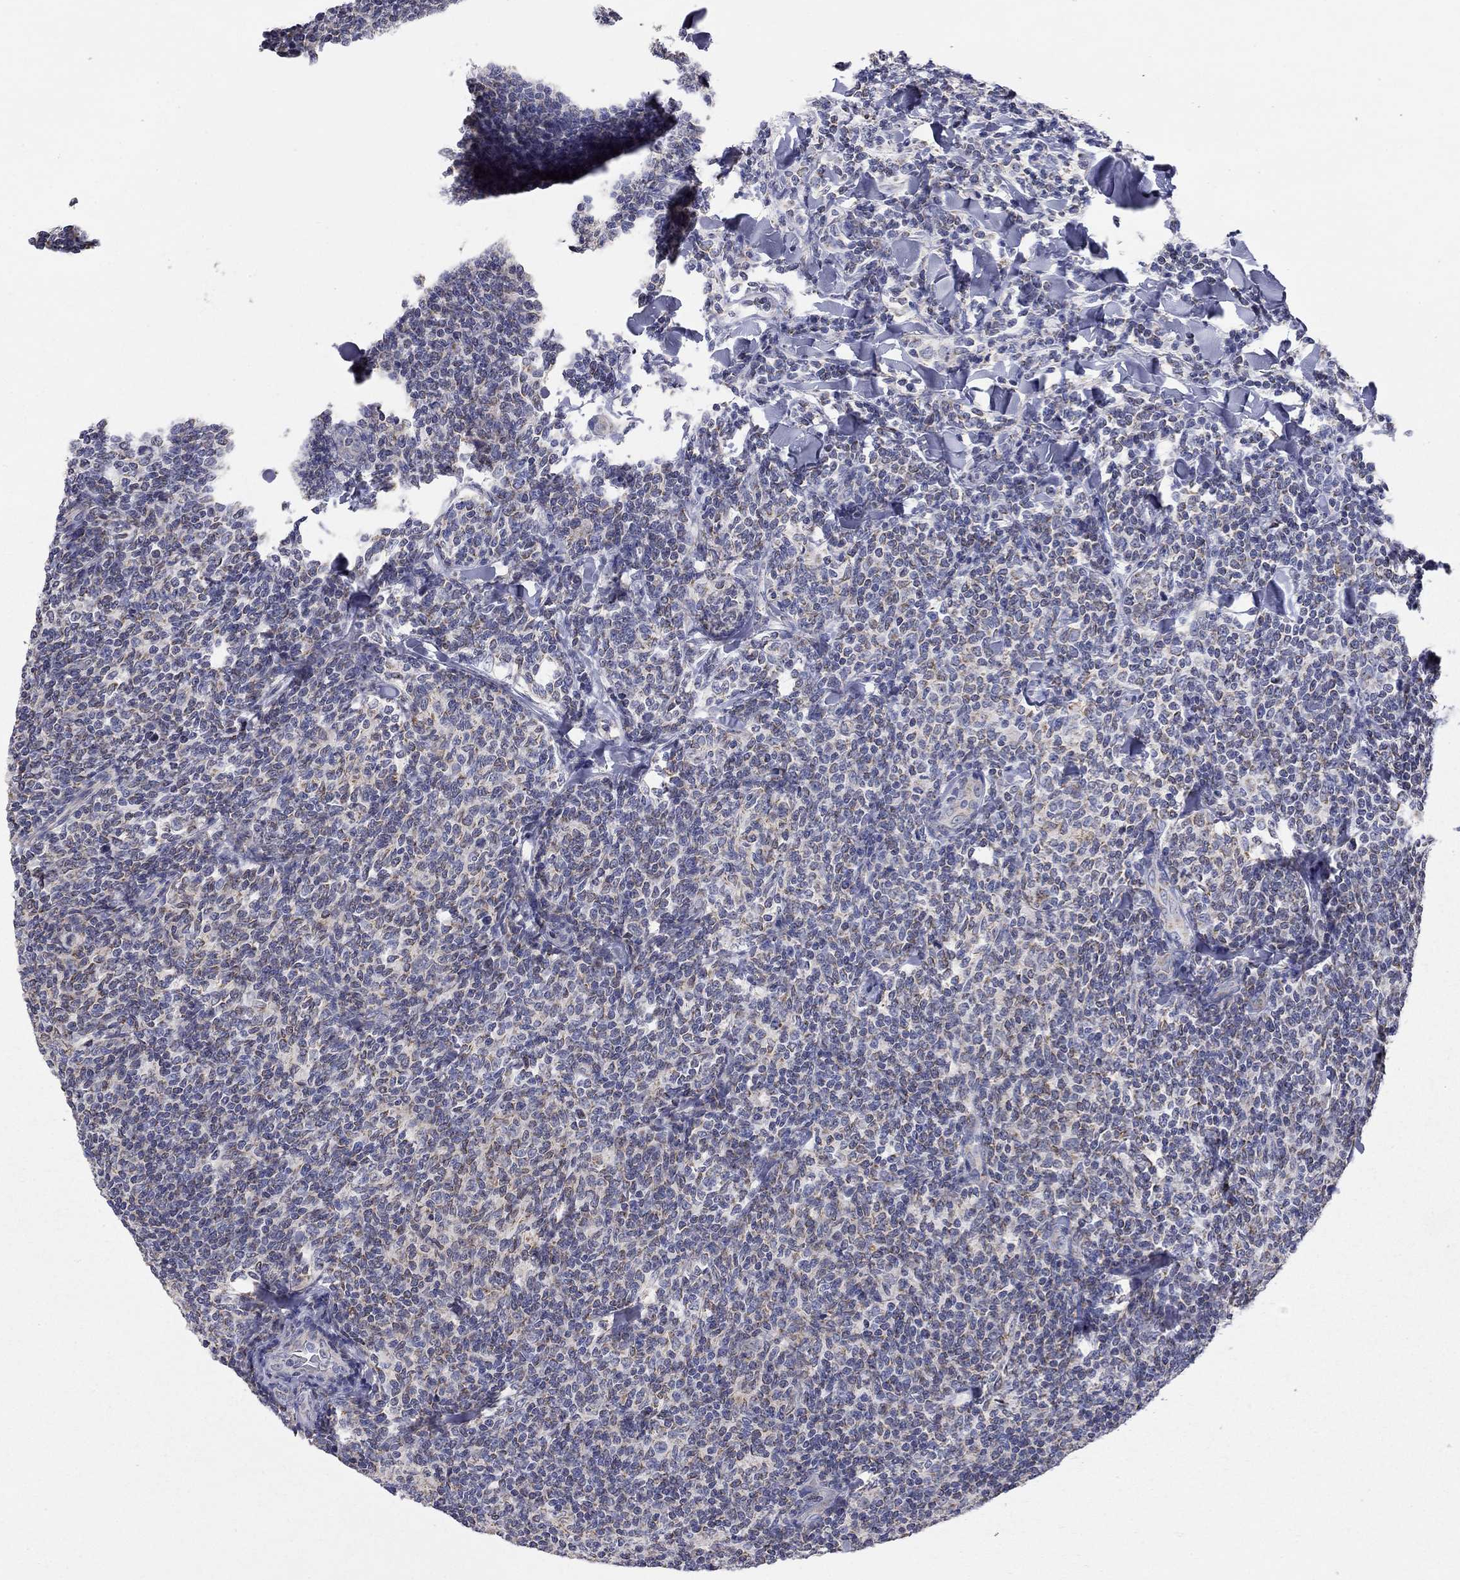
{"staining": {"intensity": "moderate", "quantity": "<25%", "location": "cytoplasmic/membranous"}, "tissue": "lymphoma", "cell_type": "Tumor cells", "image_type": "cancer", "snomed": [{"axis": "morphology", "description": "Malignant lymphoma, non-Hodgkin's type, Low grade"}, {"axis": "topography", "description": "Lymph node"}], "caption": "Brown immunohistochemical staining in low-grade malignant lymphoma, non-Hodgkin's type exhibits moderate cytoplasmic/membranous staining in approximately <25% of tumor cells.", "gene": "CFAP161", "patient": {"sex": "female", "age": 56}}